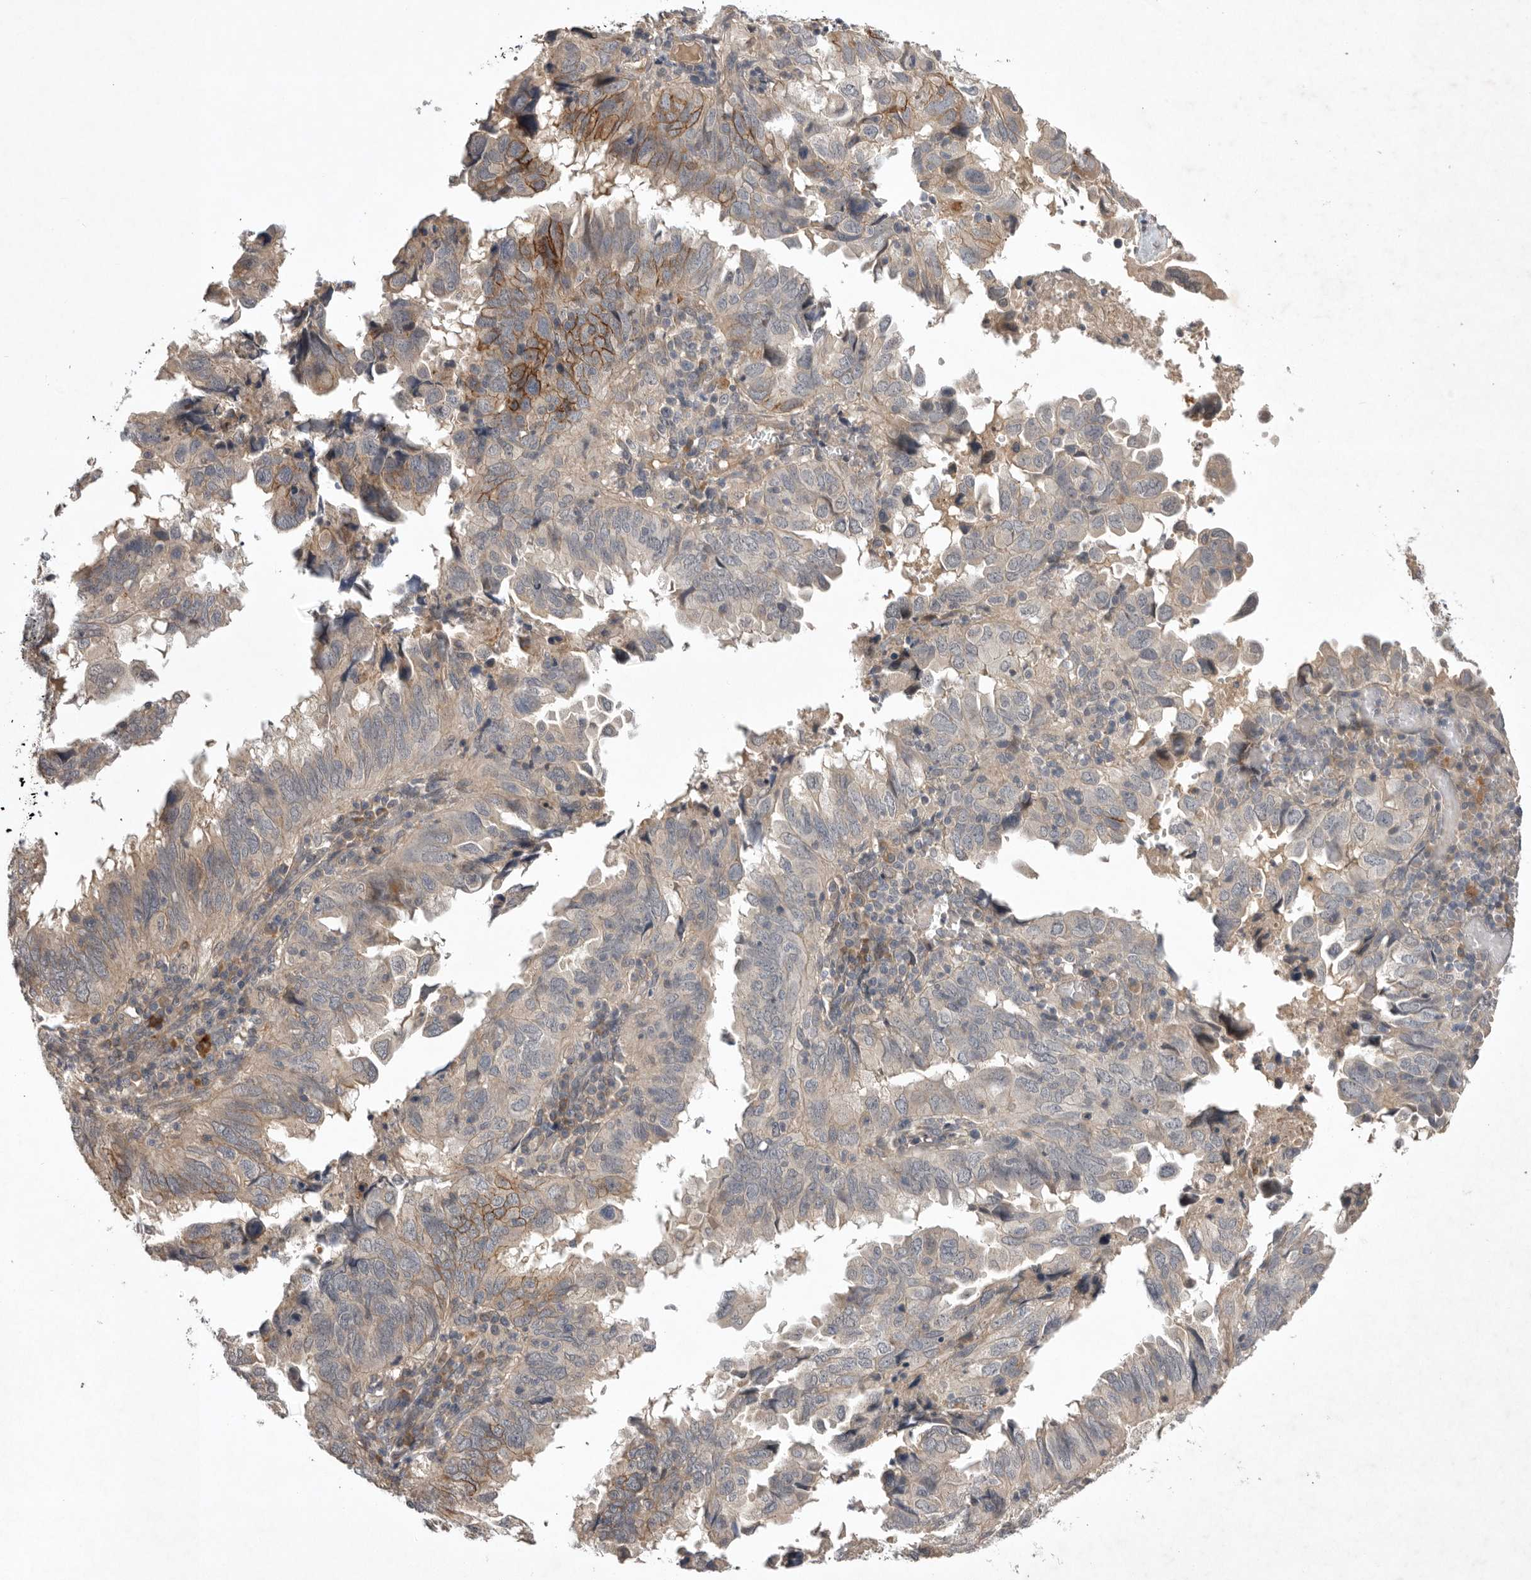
{"staining": {"intensity": "moderate", "quantity": "<25%", "location": "cytoplasmic/membranous"}, "tissue": "endometrial cancer", "cell_type": "Tumor cells", "image_type": "cancer", "snomed": [{"axis": "morphology", "description": "Adenocarcinoma, NOS"}, {"axis": "topography", "description": "Uterus"}], "caption": "Endometrial adenocarcinoma tissue displays moderate cytoplasmic/membranous expression in about <25% of tumor cells, visualized by immunohistochemistry.", "gene": "NRCAM", "patient": {"sex": "female", "age": 77}}